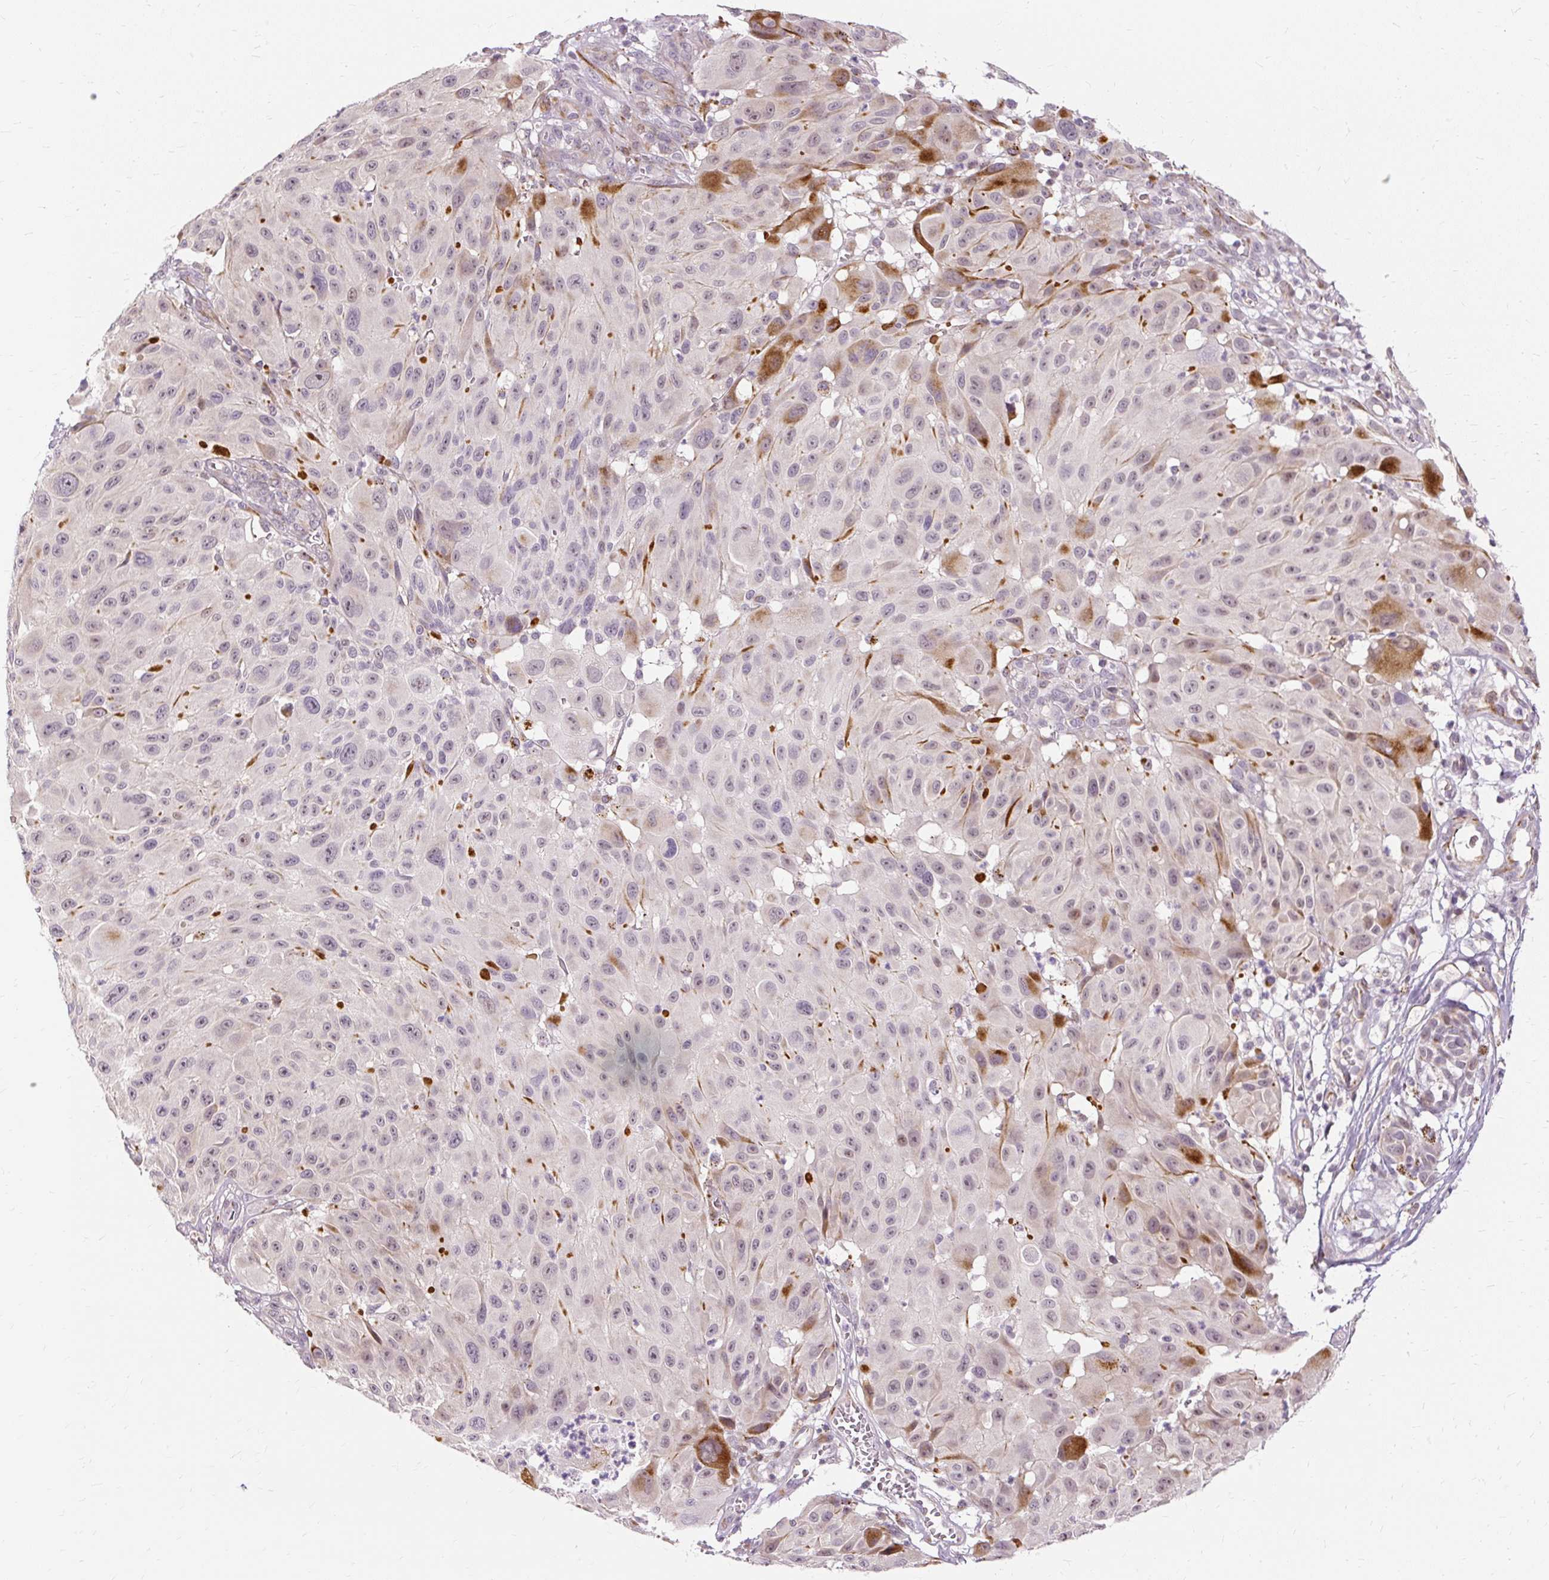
{"staining": {"intensity": "moderate", "quantity": "<25%", "location": "cytoplasmic/membranous,nuclear"}, "tissue": "melanoma", "cell_type": "Tumor cells", "image_type": "cancer", "snomed": [{"axis": "morphology", "description": "Malignant melanoma, NOS"}, {"axis": "topography", "description": "Skin"}], "caption": "DAB (3,3'-diaminobenzidine) immunohistochemical staining of human malignant melanoma shows moderate cytoplasmic/membranous and nuclear protein staining in about <25% of tumor cells.", "gene": "MMACHC", "patient": {"sex": "male", "age": 83}}